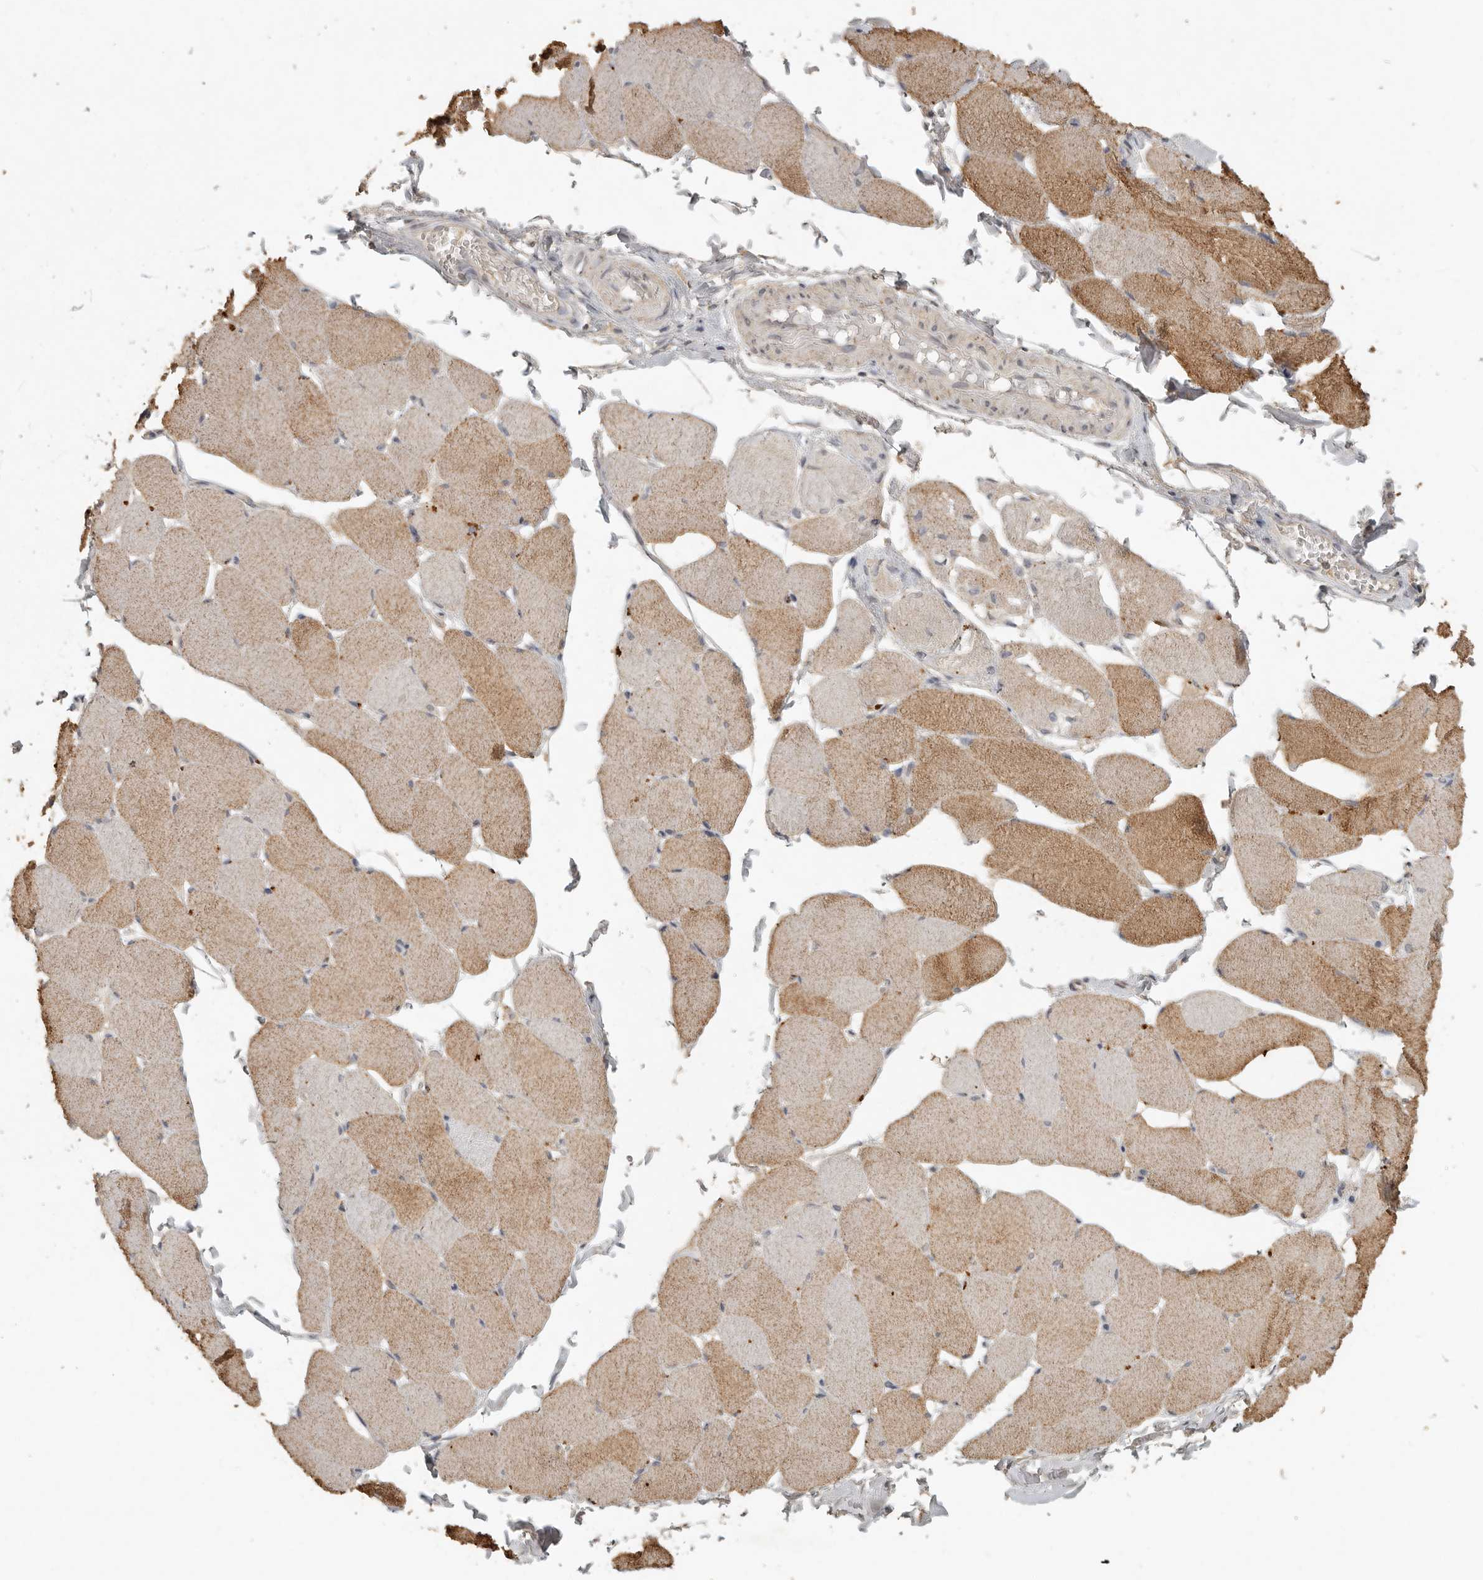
{"staining": {"intensity": "moderate", "quantity": "25%-75%", "location": "cytoplasmic/membranous"}, "tissue": "skeletal muscle", "cell_type": "Myocytes", "image_type": "normal", "snomed": [{"axis": "morphology", "description": "Normal tissue, NOS"}, {"axis": "topography", "description": "Skin"}, {"axis": "topography", "description": "Skeletal muscle"}], "caption": "Skeletal muscle stained with immunohistochemistry shows moderate cytoplasmic/membranous positivity in approximately 25%-75% of myocytes.", "gene": "ADAMTS4", "patient": {"sex": "male", "age": 83}}